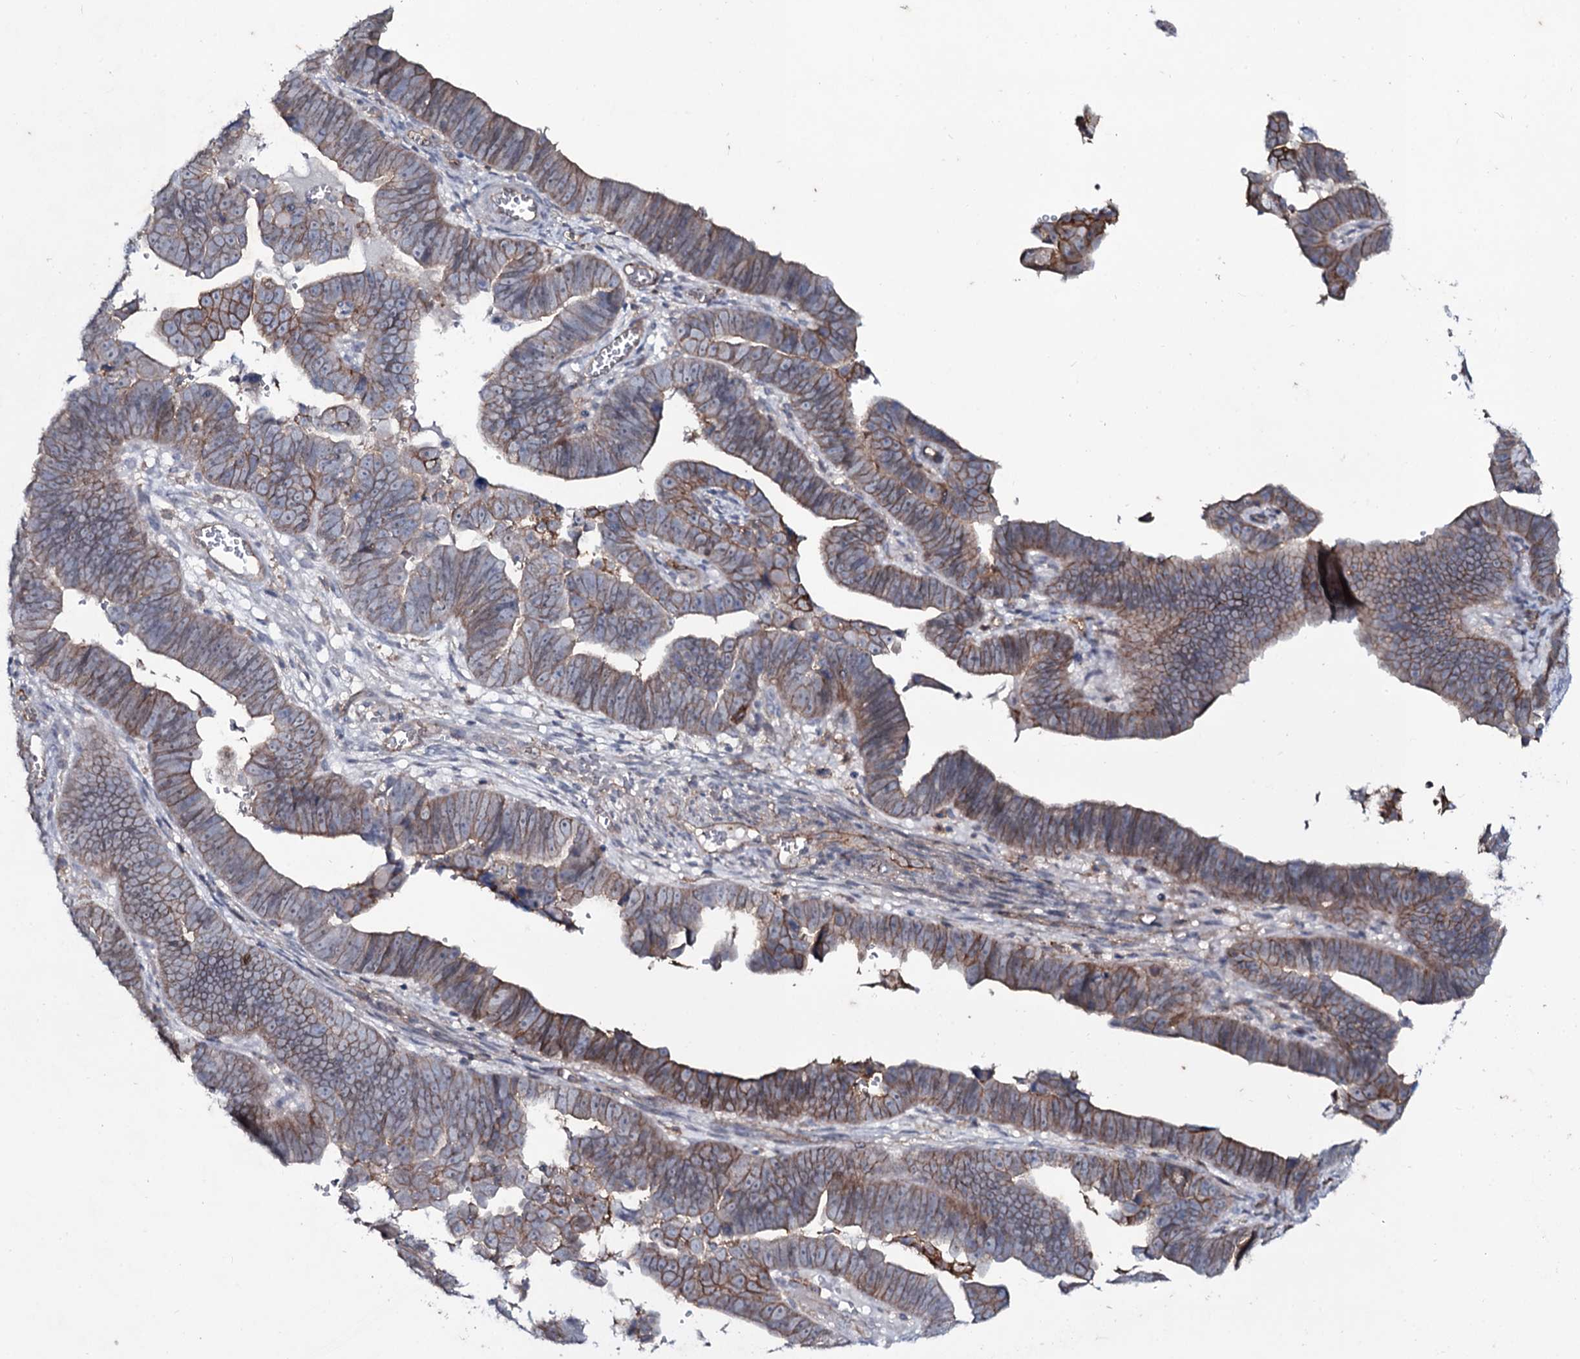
{"staining": {"intensity": "moderate", "quantity": "25%-75%", "location": "cytoplasmic/membranous"}, "tissue": "endometrial cancer", "cell_type": "Tumor cells", "image_type": "cancer", "snomed": [{"axis": "morphology", "description": "Adenocarcinoma, NOS"}, {"axis": "topography", "description": "Endometrium"}], "caption": "IHC of endometrial adenocarcinoma displays medium levels of moderate cytoplasmic/membranous staining in about 25%-75% of tumor cells.", "gene": "SNAP23", "patient": {"sex": "female", "age": 75}}